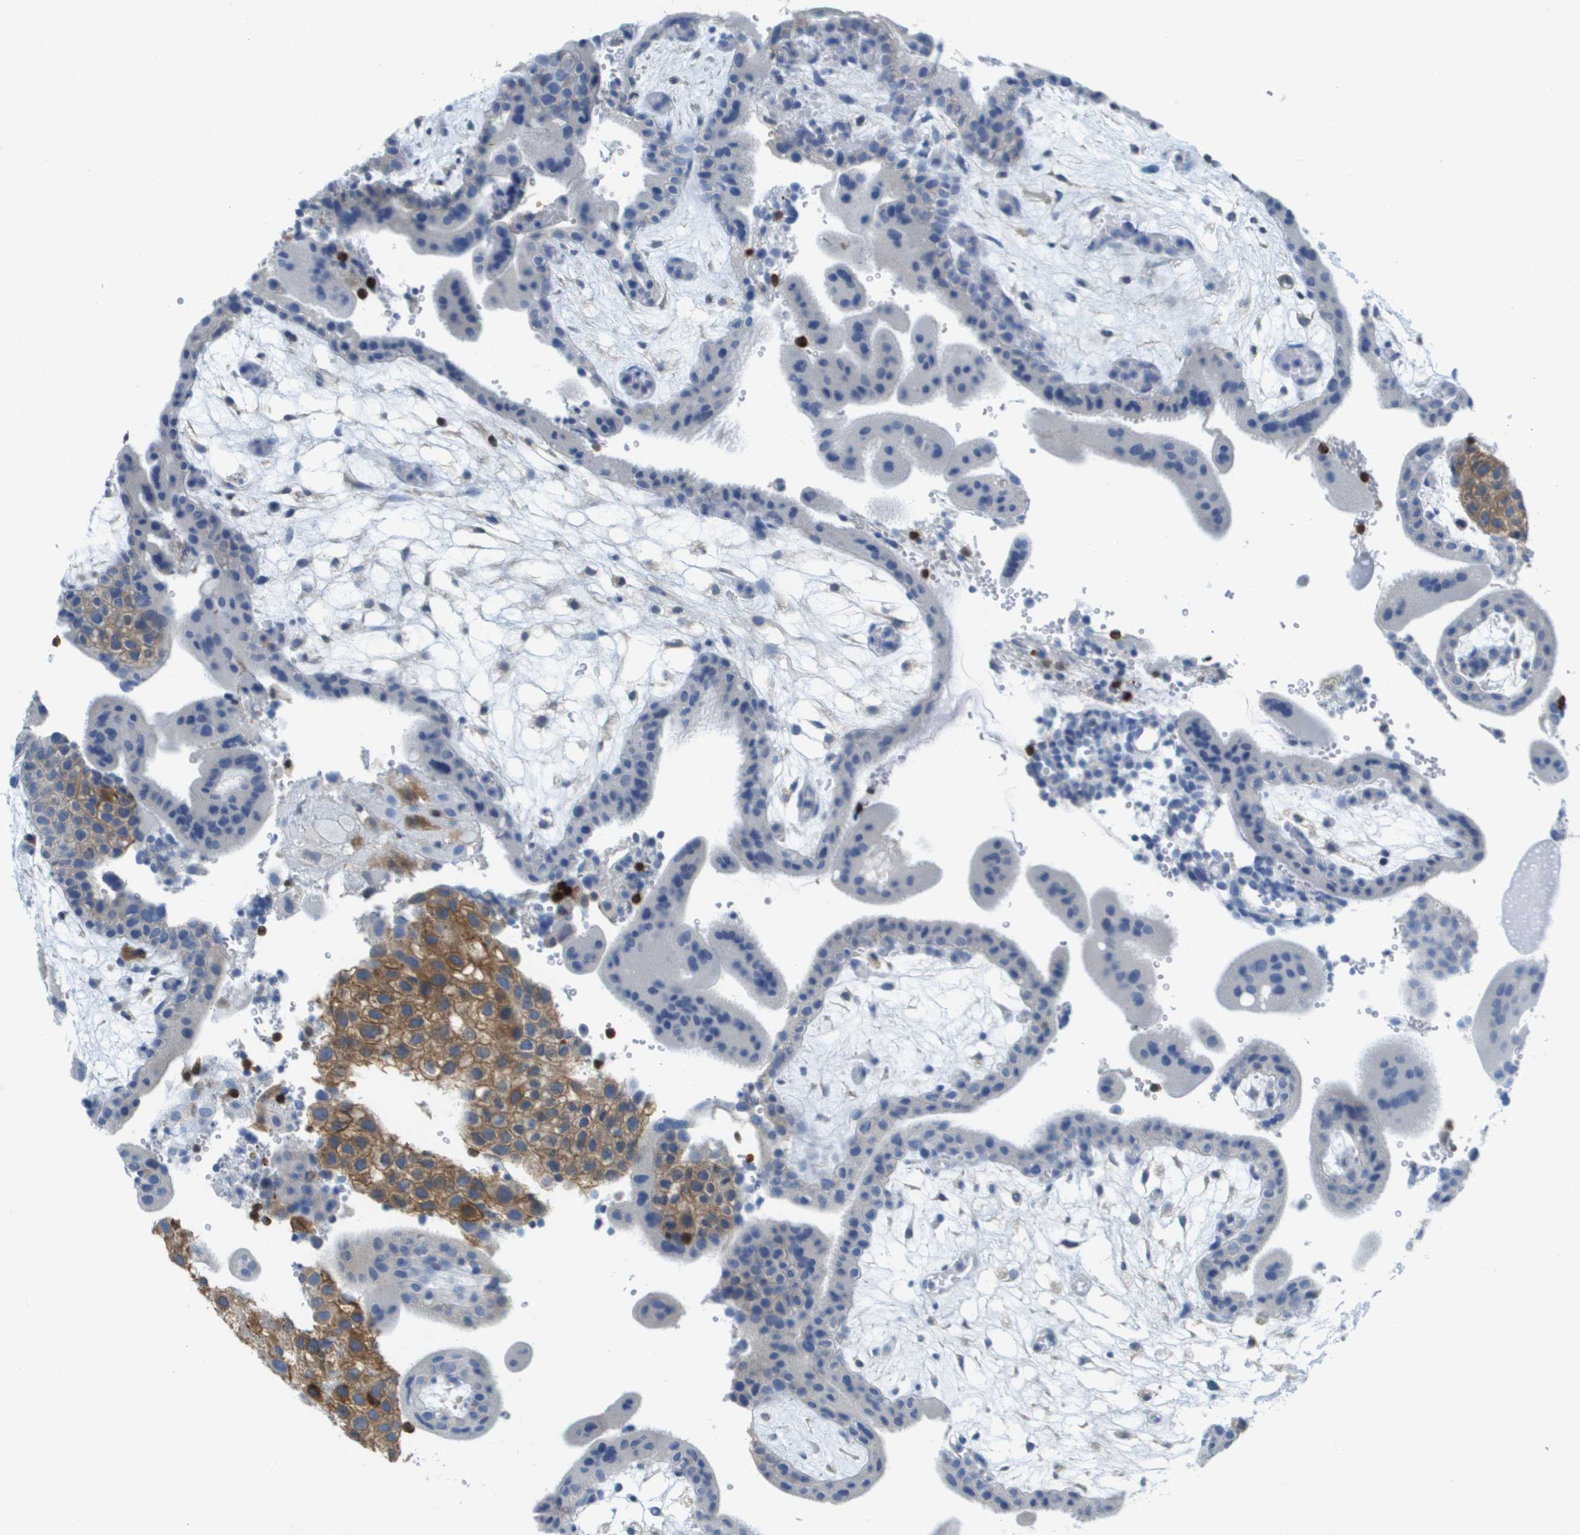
{"staining": {"intensity": "moderate", "quantity": "<25%", "location": "cytoplasmic/membranous"}, "tissue": "placenta", "cell_type": "Trophoblastic cells", "image_type": "normal", "snomed": [{"axis": "morphology", "description": "Normal tissue, NOS"}, {"axis": "topography", "description": "Placenta"}], "caption": "The photomicrograph displays immunohistochemical staining of normal placenta. There is moderate cytoplasmic/membranous staining is seen in about <25% of trophoblastic cells.", "gene": "DOCK5", "patient": {"sex": "female", "age": 18}}